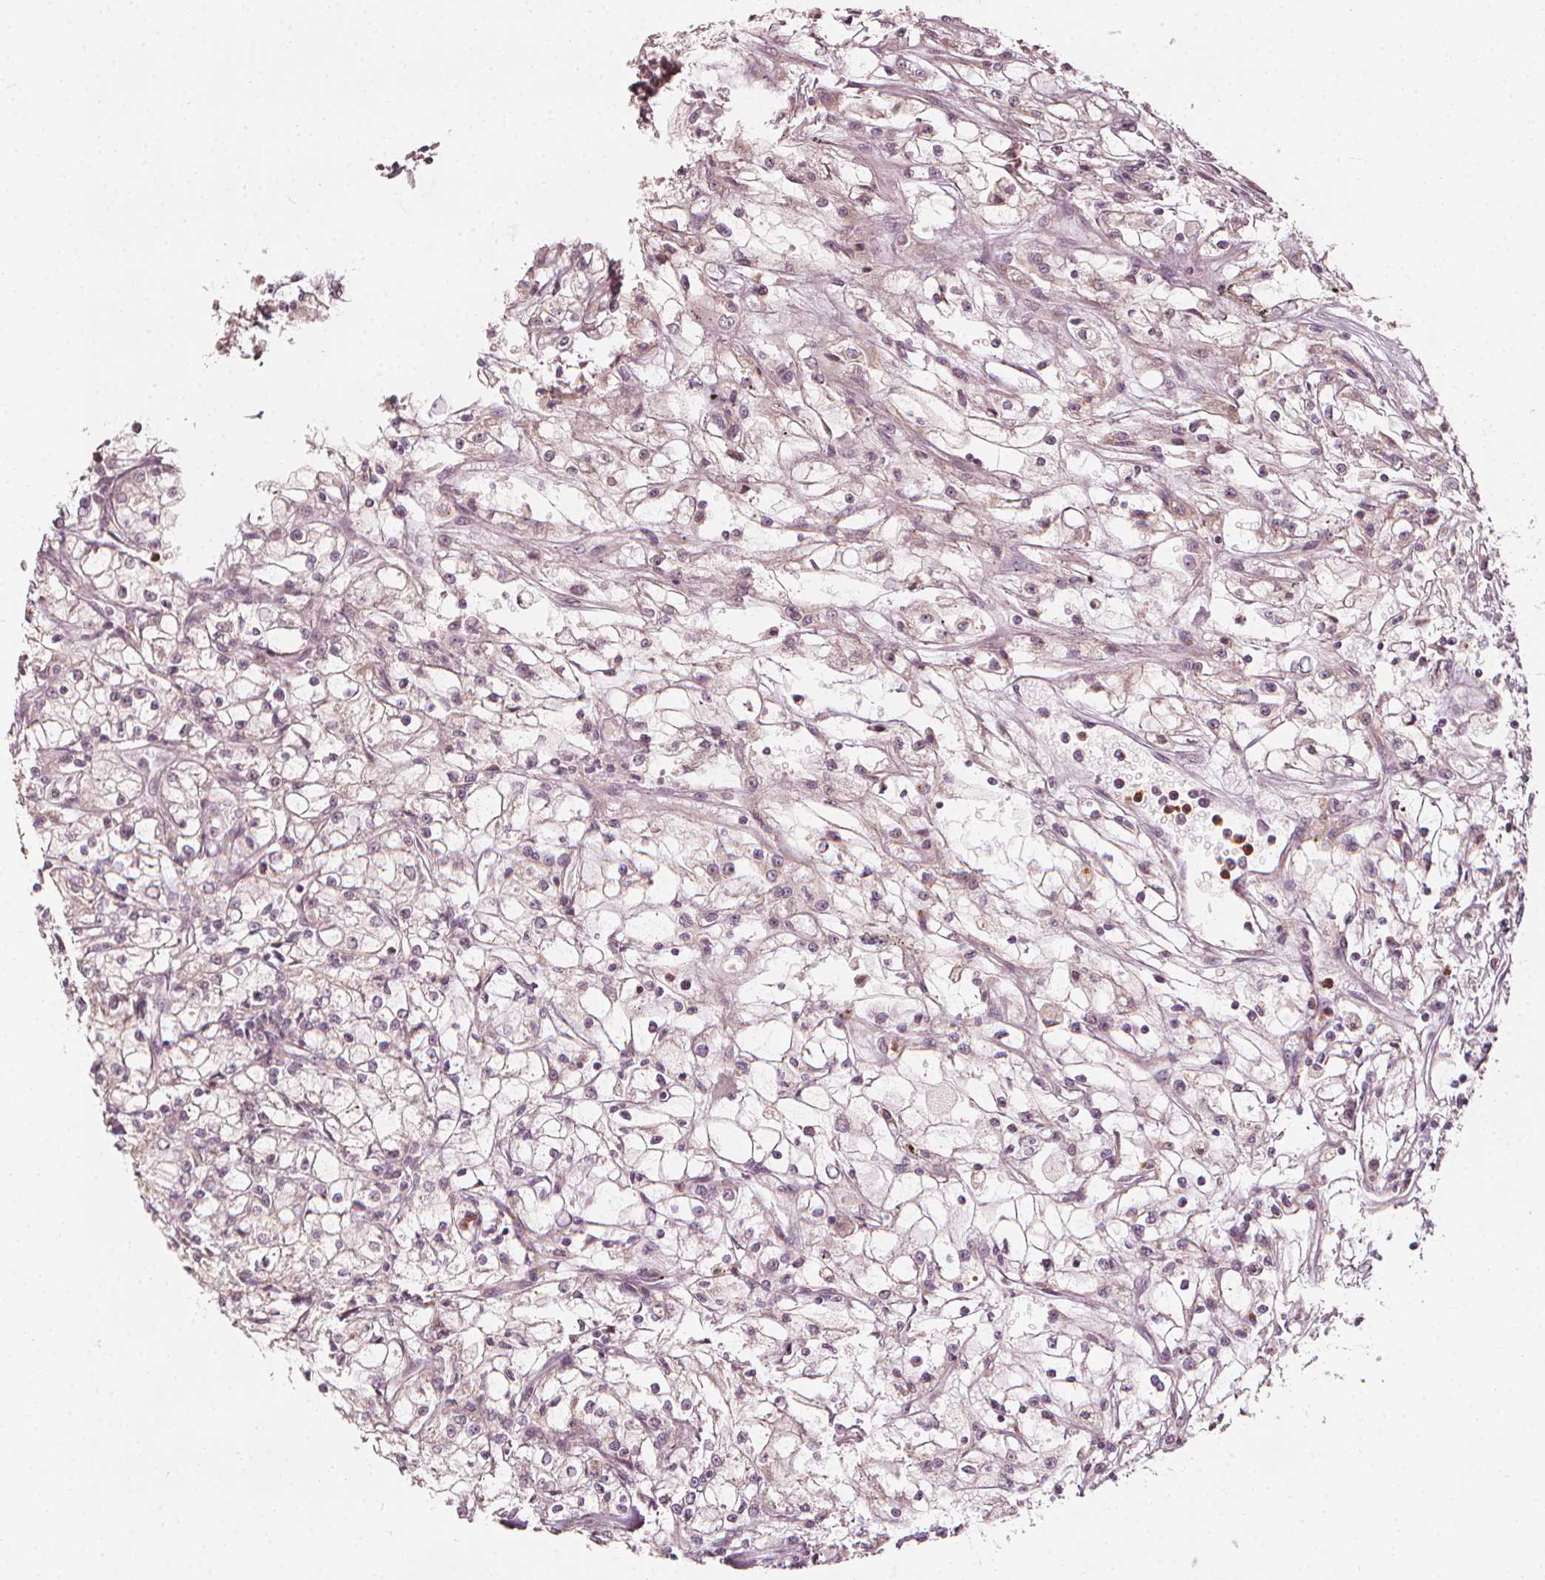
{"staining": {"intensity": "negative", "quantity": "none", "location": "none"}, "tissue": "renal cancer", "cell_type": "Tumor cells", "image_type": "cancer", "snomed": [{"axis": "morphology", "description": "Adenocarcinoma, NOS"}, {"axis": "topography", "description": "Kidney"}], "caption": "A micrograph of human renal adenocarcinoma is negative for staining in tumor cells.", "gene": "NPC1L1", "patient": {"sex": "female", "age": 59}}